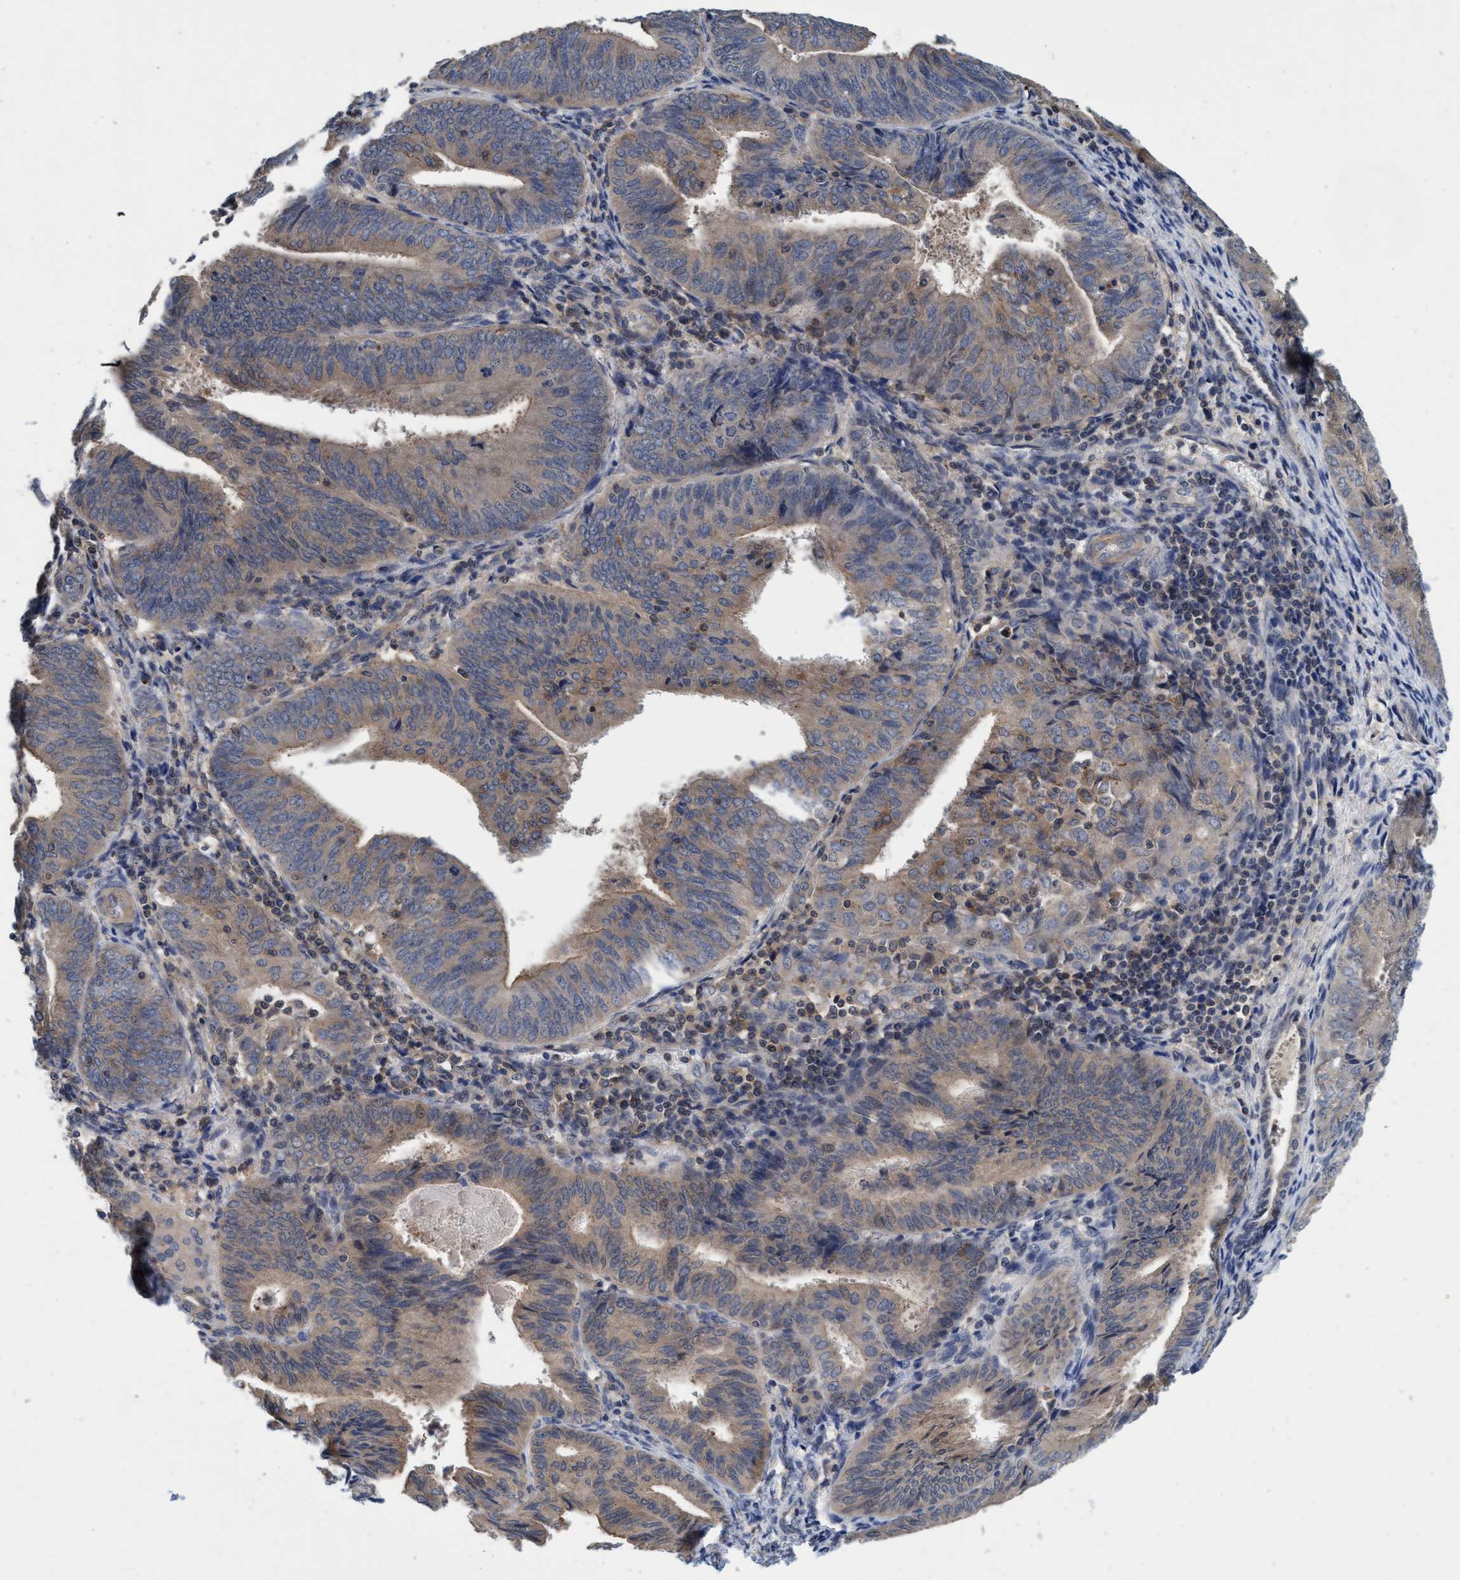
{"staining": {"intensity": "weak", "quantity": ">75%", "location": "cytoplasmic/membranous"}, "tissue": "endometrial cancer", "cell_type": "Tumor cells", "image_type": "cancer", "snomed": [{"axis": "morphology", "description": "Adenocarcinoma, NOS"}, {"axis": "topography", "description": "Endometrium"}], "caption": "This histopathology image exhibits endometrial adenocarcinoma stained with IHC to label a protein in brown. The cytoplasmic/membranous of tumor cells show weak positivity for the protein. Nuclei are counter-stained blue.", "gene": "CALCOCO2", "patient": {"sex": "female", "age": 81}}